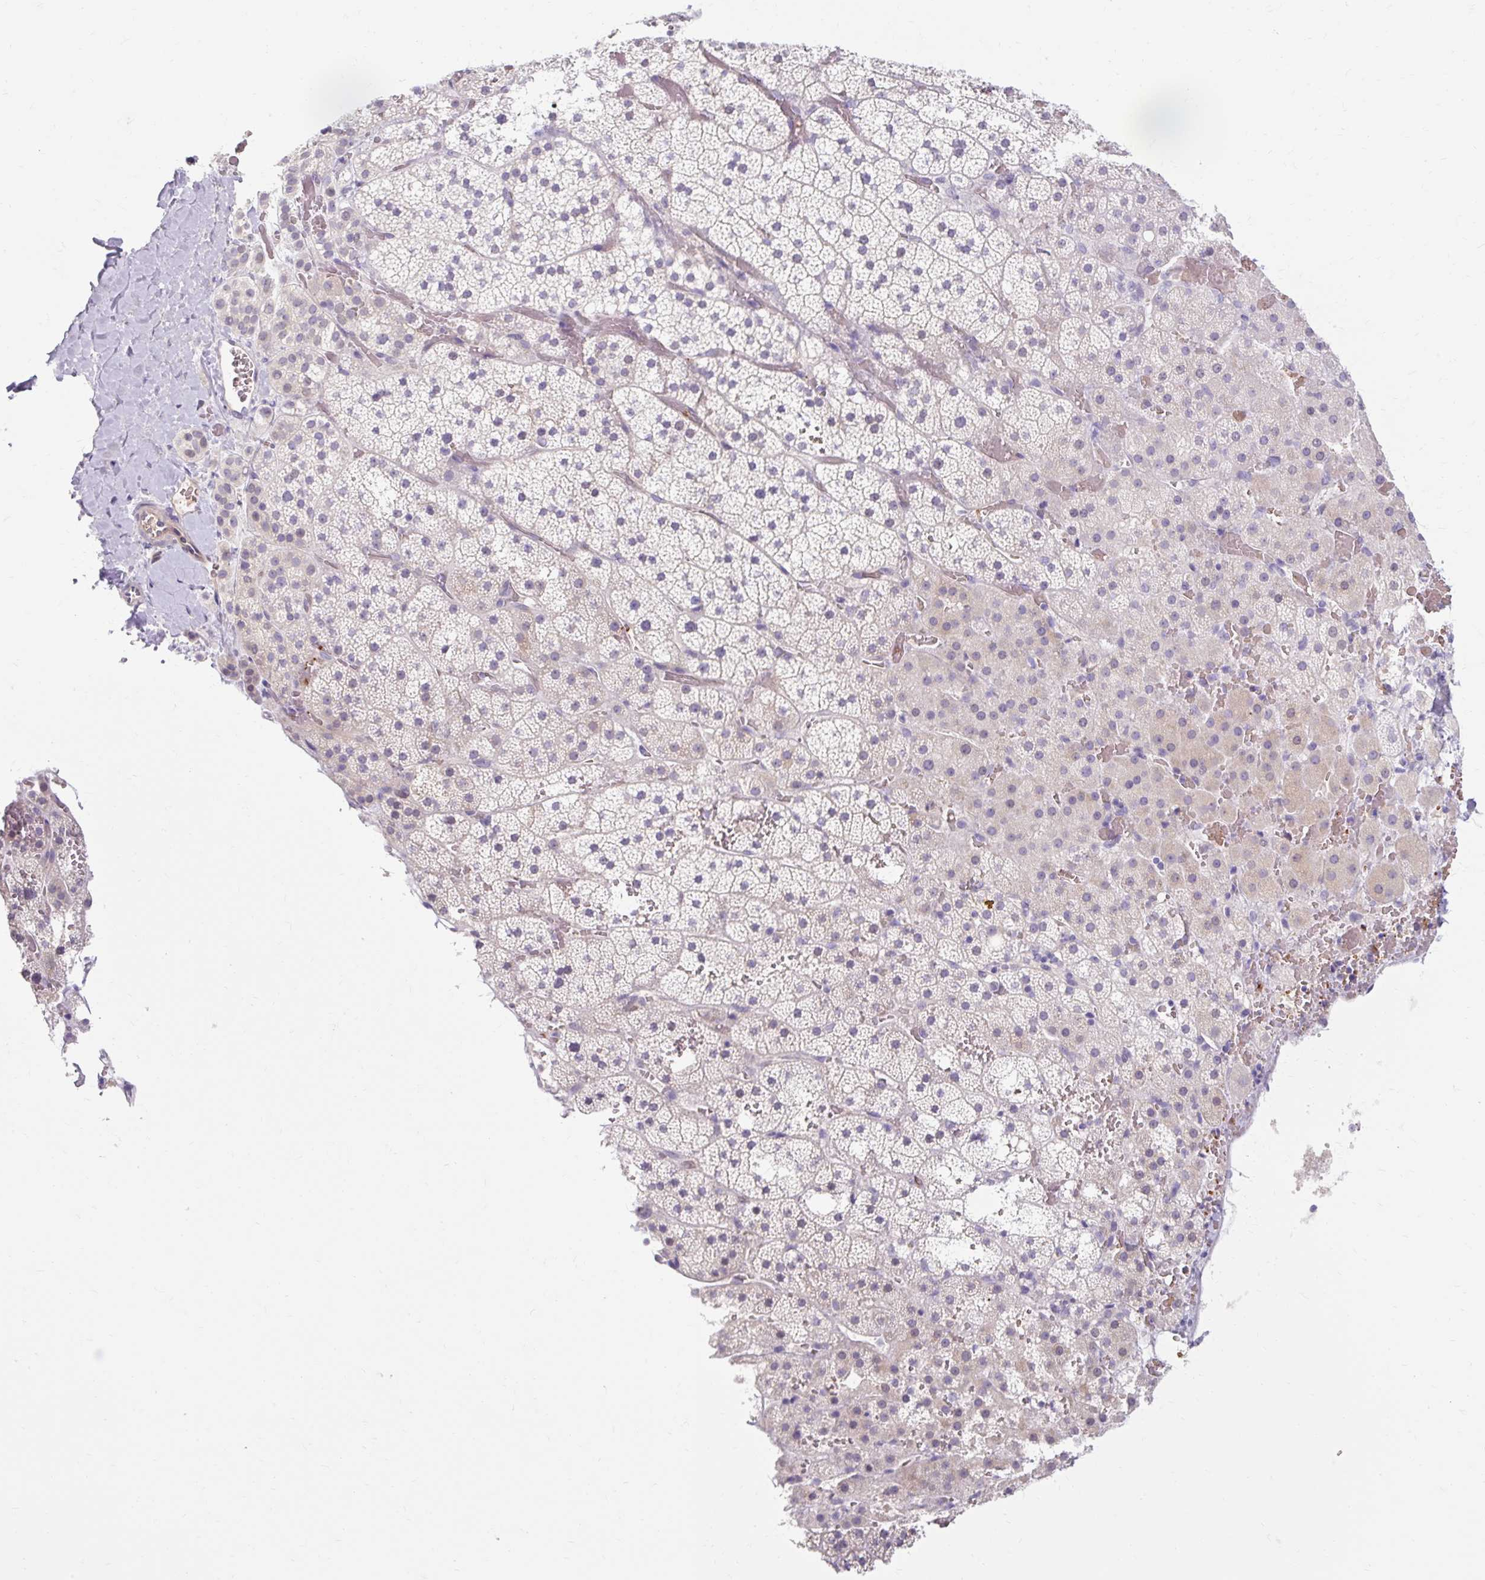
{"staining": {"intensity": "negative", "quantity": "none", "location": "none"}, "tissue": "adrenal gland", "cell_type": "Glandular cells", "image_type": "normal", "snomed": [{"axis": "morphology", "description": "Normal tissue, NOS"}, {"axis": "topography", "description": "Adrenal gland"}], "caption": "This is an immunohistochemistry (IHC) image of benign human adrenal gland. There is no expression in glandular cells.", "gene": "USHBP1", "patient": {"sex": "male", "age": 53}}